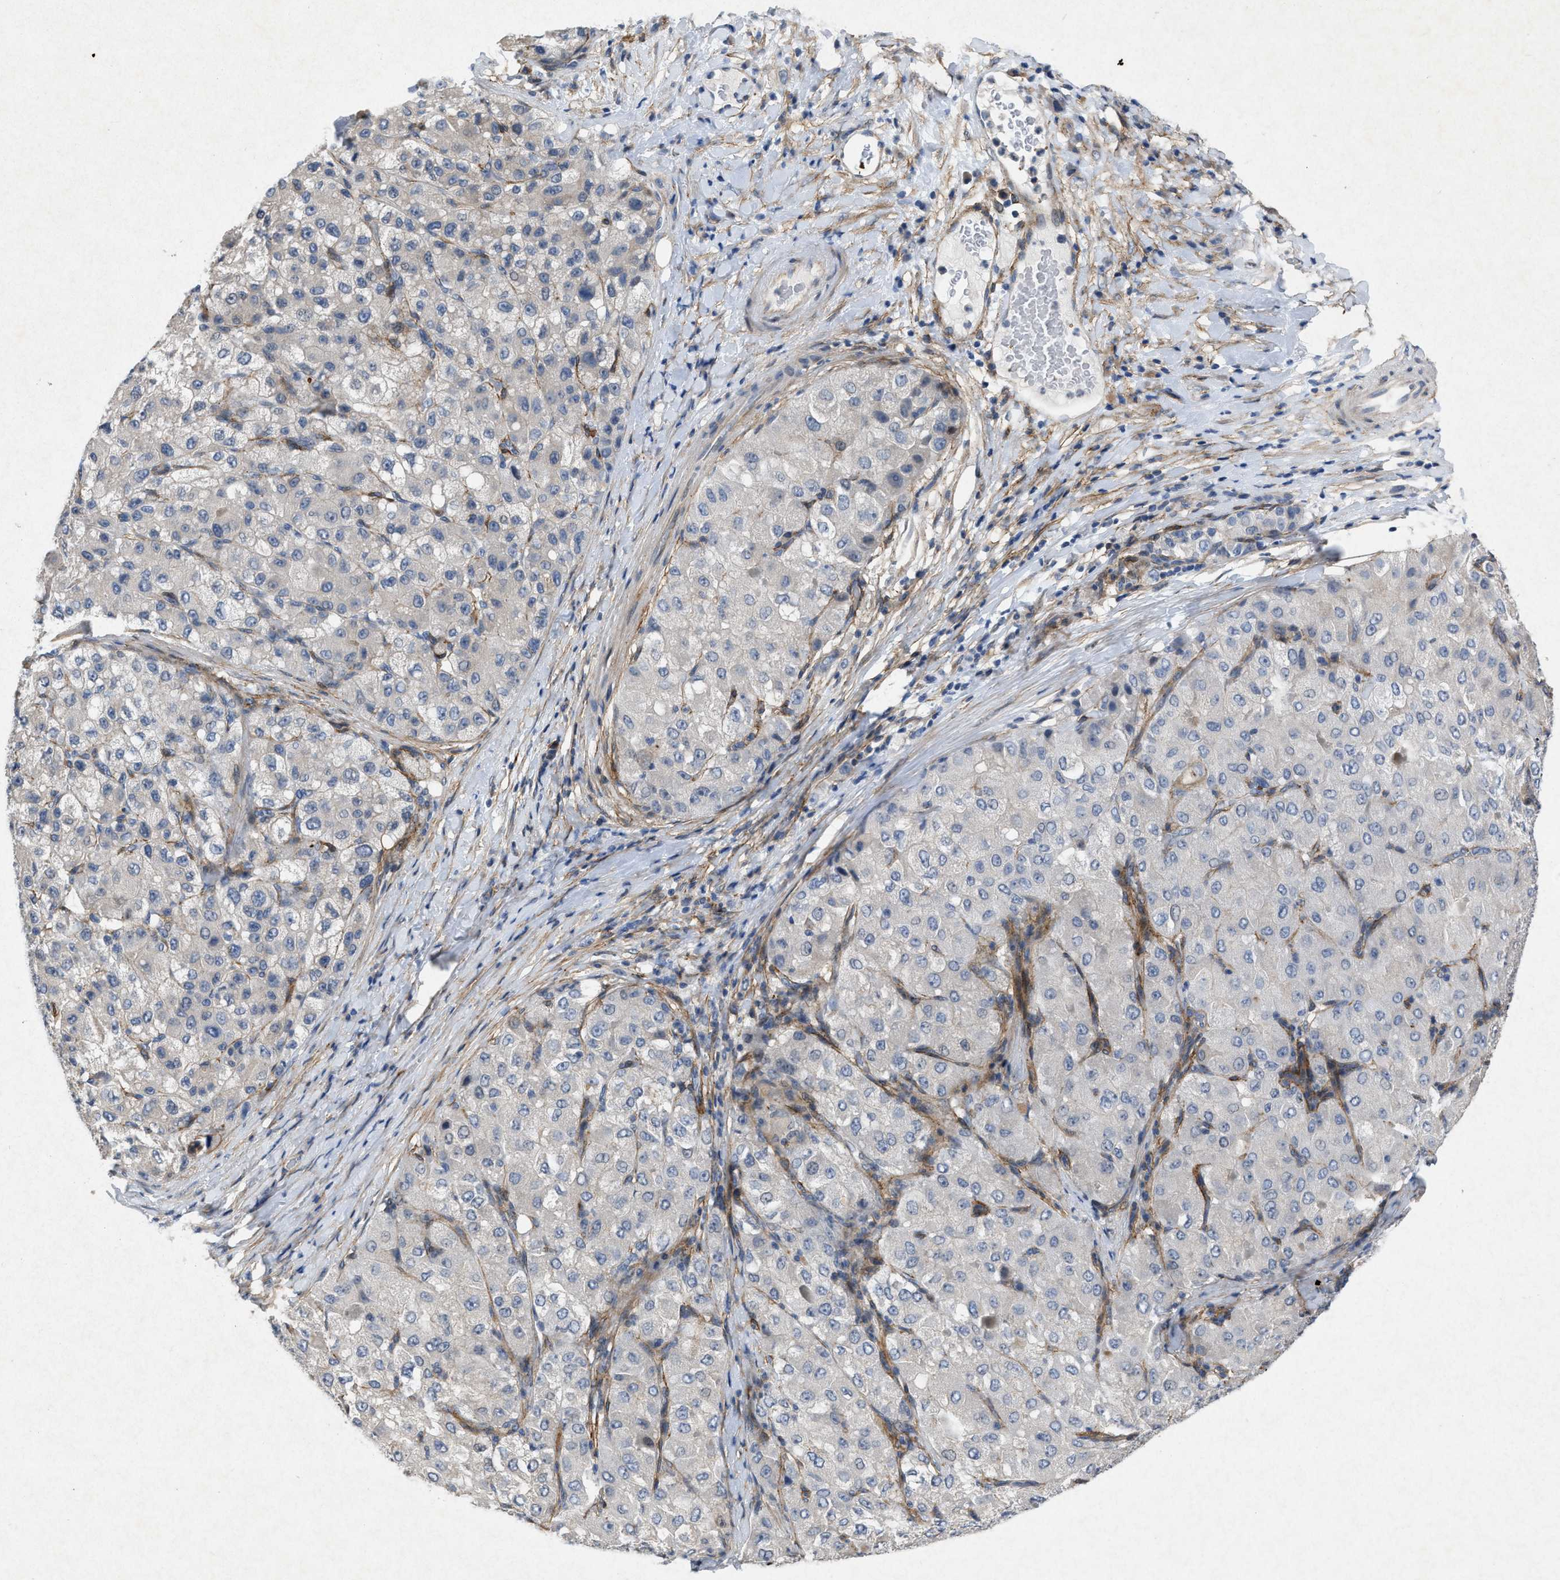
{"staining": {"intensity": "negative", "quantity": "none", "location": "none"}, "tissue": "liver cancer", "cell_type": "Tumor cells", "image_type": "cancer", "snomed": [{"axis": "morphology", "description": "Carcinoma, Hepatocellular, NOS"}, {"axis": "topography", "description": "Liver"}], "caption": "An IHC histopathology image of liver cancer is shown. There is no staining in tumor cells of liver cancer. (DAB IHC with hematoxylin counter stain).", "gene": "PDGFRA", "patient": {"sex": "male", "age": 80}}